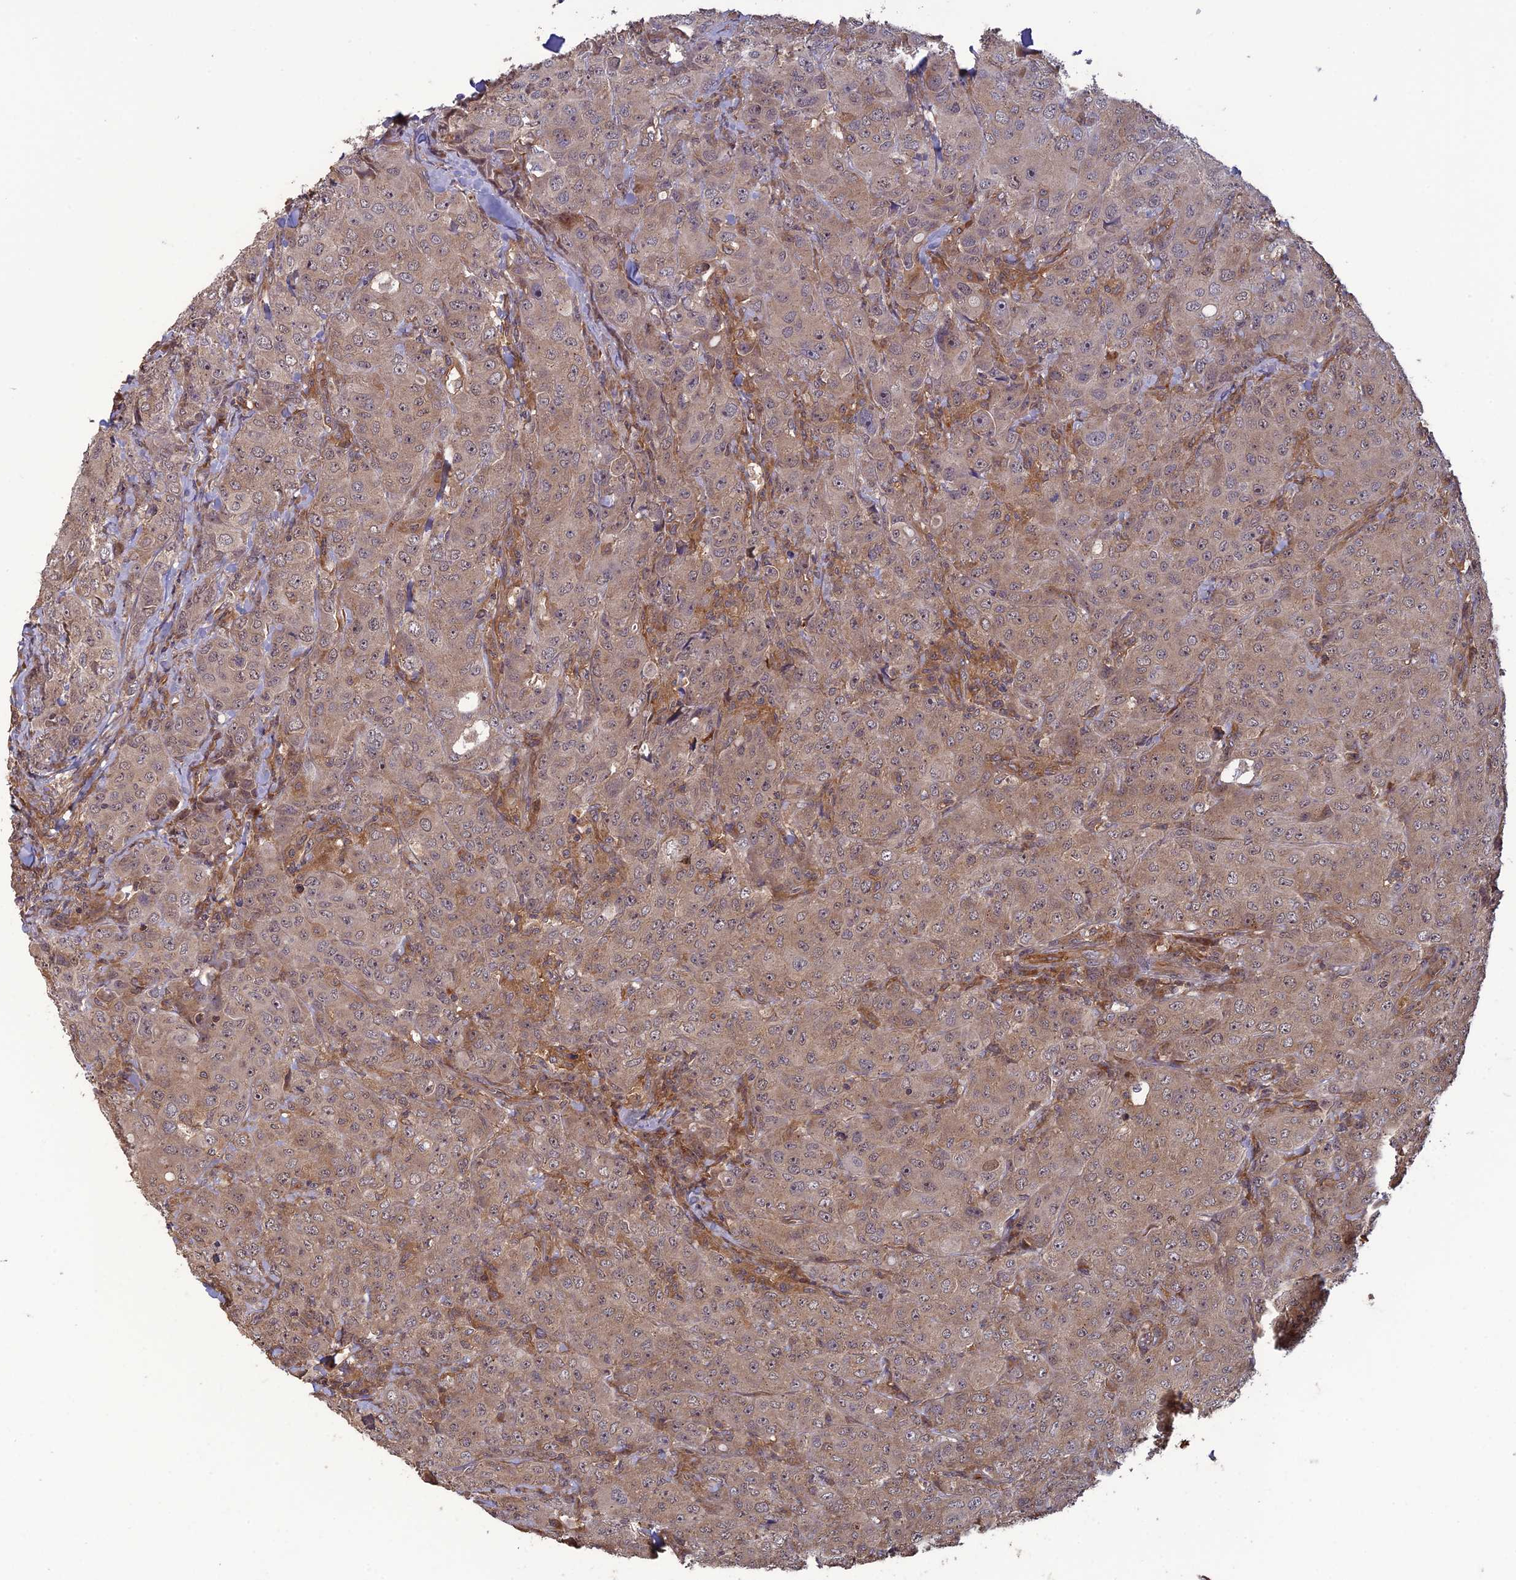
{"staining": {"intensity": "moderate", "quantity": ">75%", "location": "cytoplasmic/membranous"}, "tissue": "breast cancer", "cell_type": "Tumor cells", "image_type": "cancer", "snomed": [{"axis": "morphology", "description": "Duct carcinoma"}, {"axis": "topography", "description": "Breast"}], "caption": "High-power microscopy captured an immunohistochemistry photomicrograph of breast cancer (intraductal carcinoma), revealing moderate cytoplasmic/membranous expression in approximately >75% of tumor cells.", "gene": "LIN37", "patient": {"sex": "female", "age": 43}}